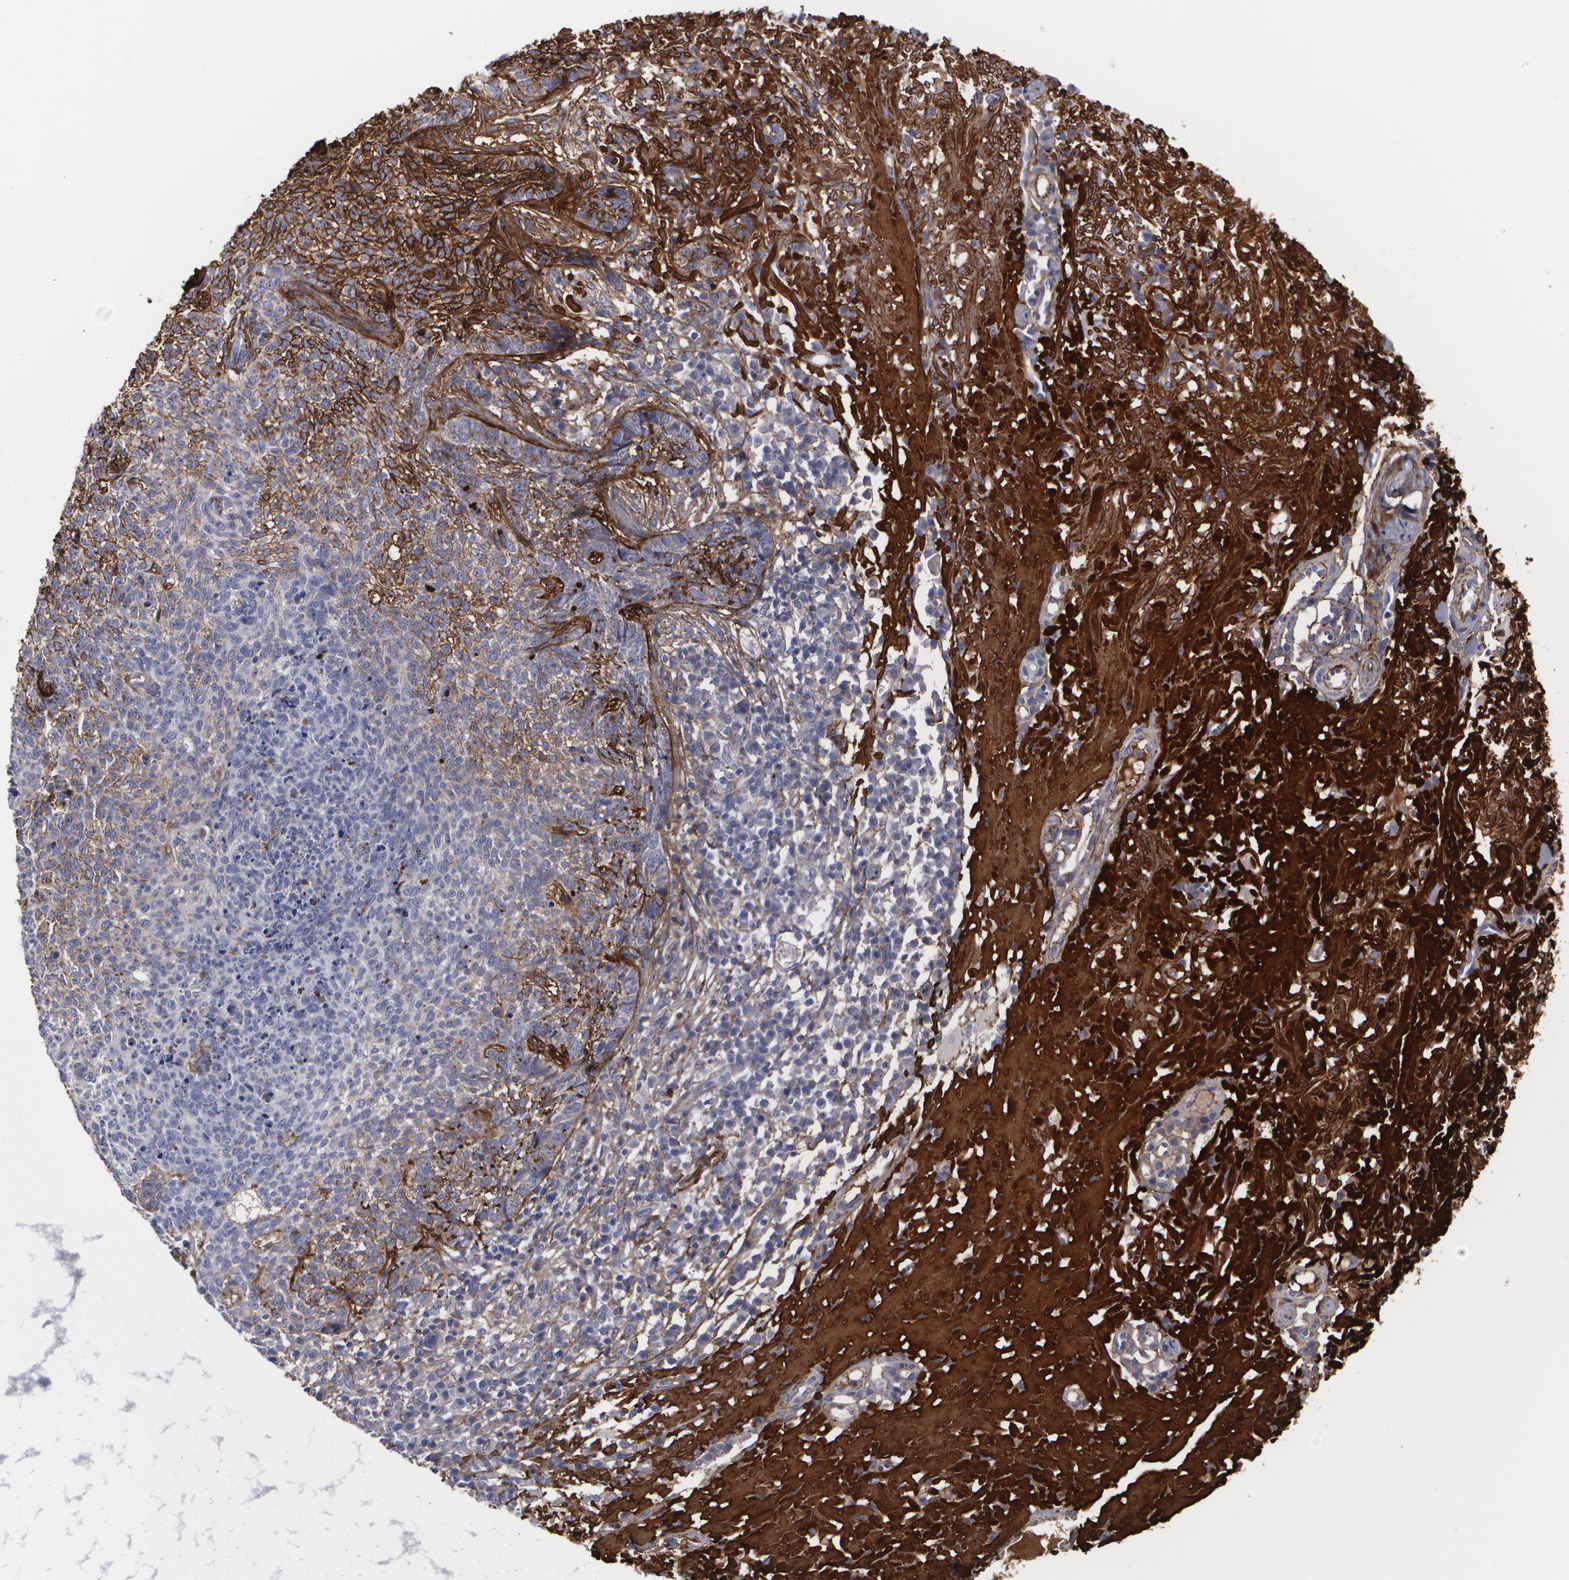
{"staining": {"intensity": "strong", "quantity": "25%-75%", "location": "cytoplasmic/membranous"}, "tissue": "skin cancer", "cell_type": "Tumor cells", "image_type": "cancer", "snomed": [{"axis": "morphology", "description": "Basal cell carcinoma"}, {"axis": "topography", "description": "Skin"}], "caption": "A brown stain shows strong cytoplasmic/membranous positivity of a protein in basal cell carcinoma (skin) tumor cells.", "gene": "FBLN1", "patient": {"sex": "female", "age": 89}}